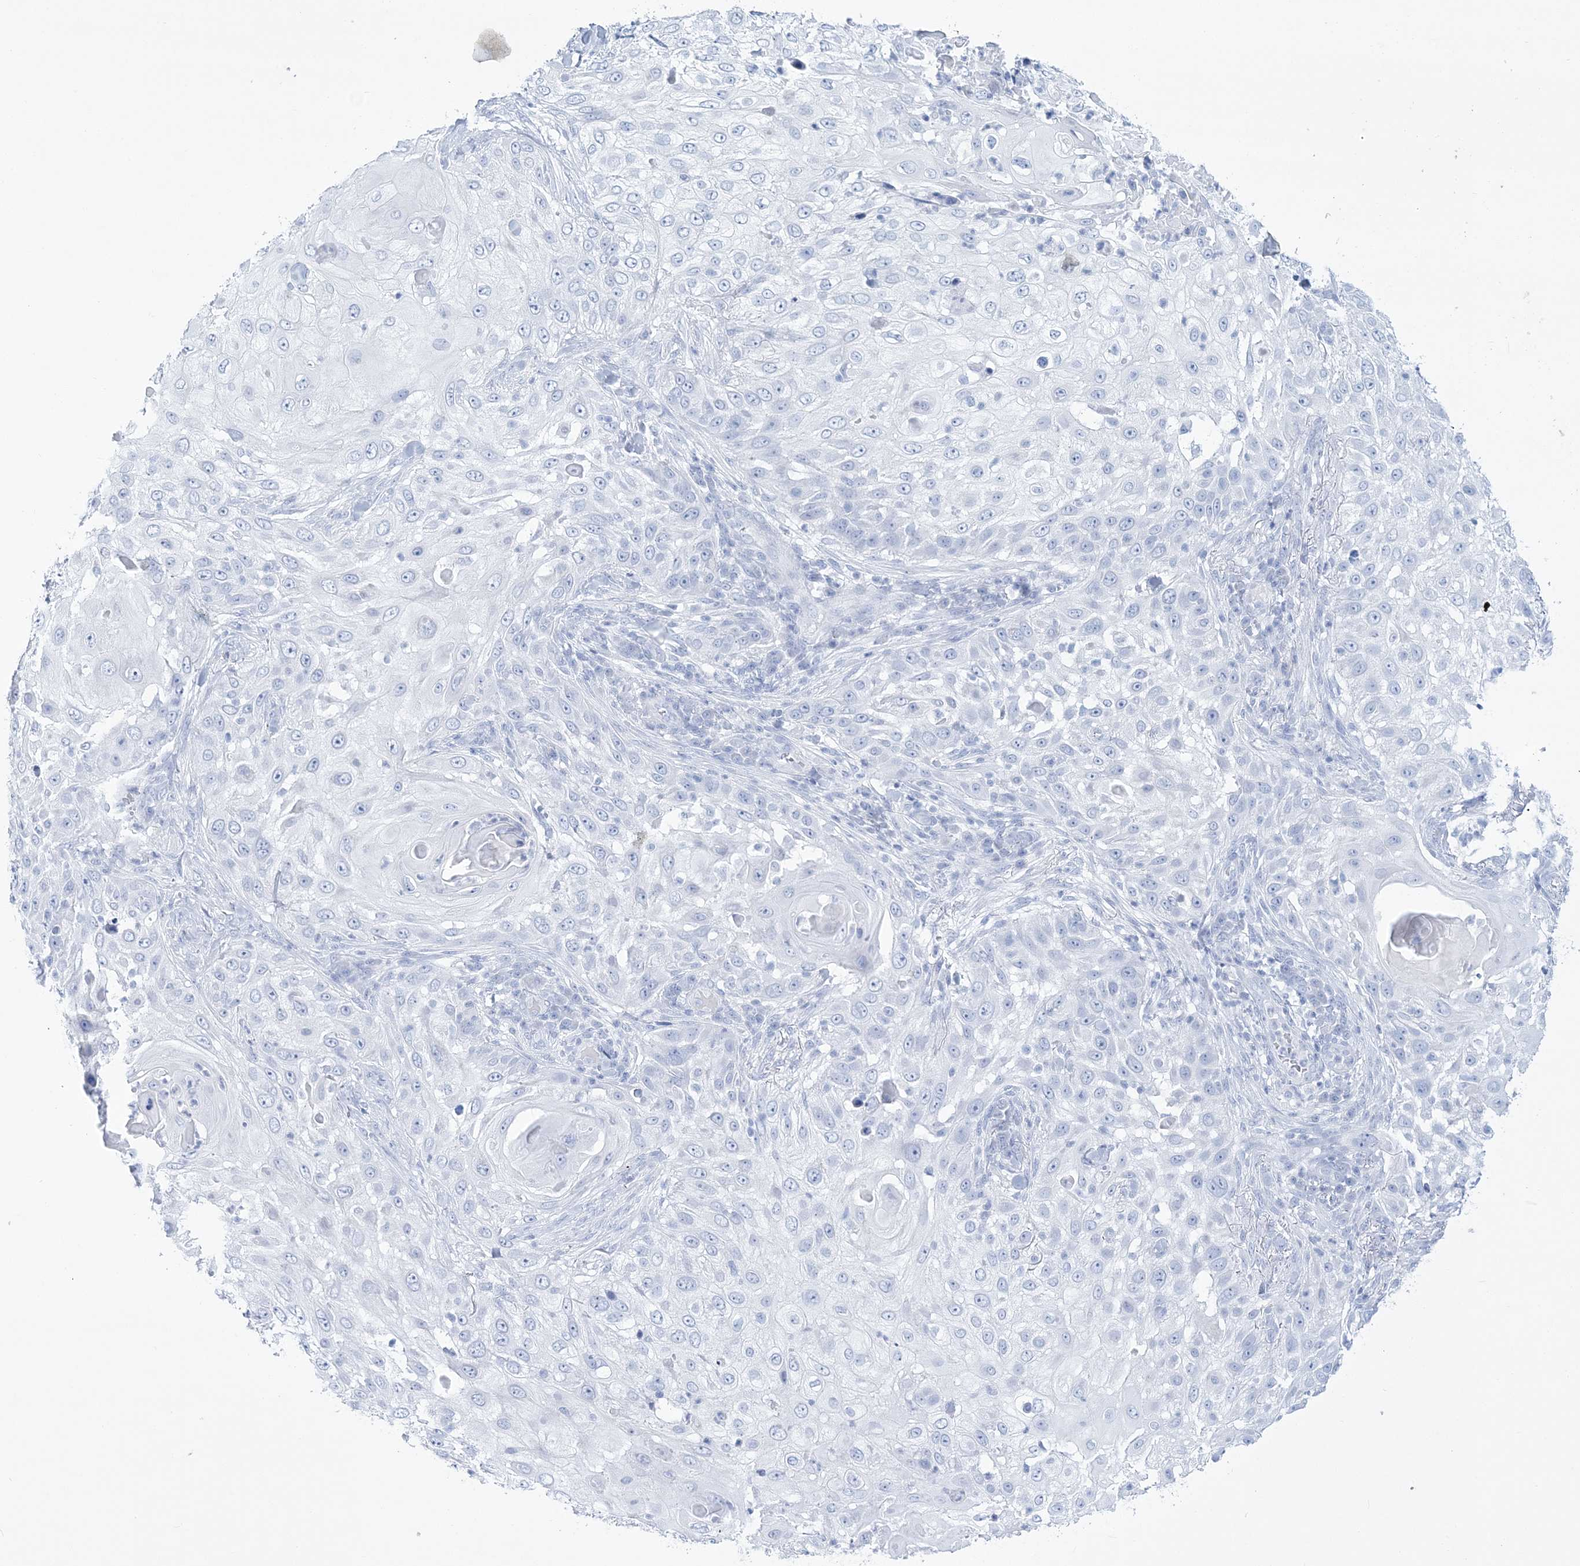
{"staining": {"intensity": "negative", "quantity": "none", "location": "none"}, "tissue": "skin cancer", "cell_type": "Tumor cells", "image_type": "cancer", "snomed": [{"axis": "morphology", "description": "Squamous cell carcinoma, NOS"}, {"axis": "topography", "description": "Skin"}], "caption": "Micrograph shows no significant protein staining in tumor cells of skin squamous cell carcinoma. (Immunohistochemistry (ihc), brightfield microscopy, high magnification).", "gene": "RBP2", "patient": {"sex": "female", "age": 44}}